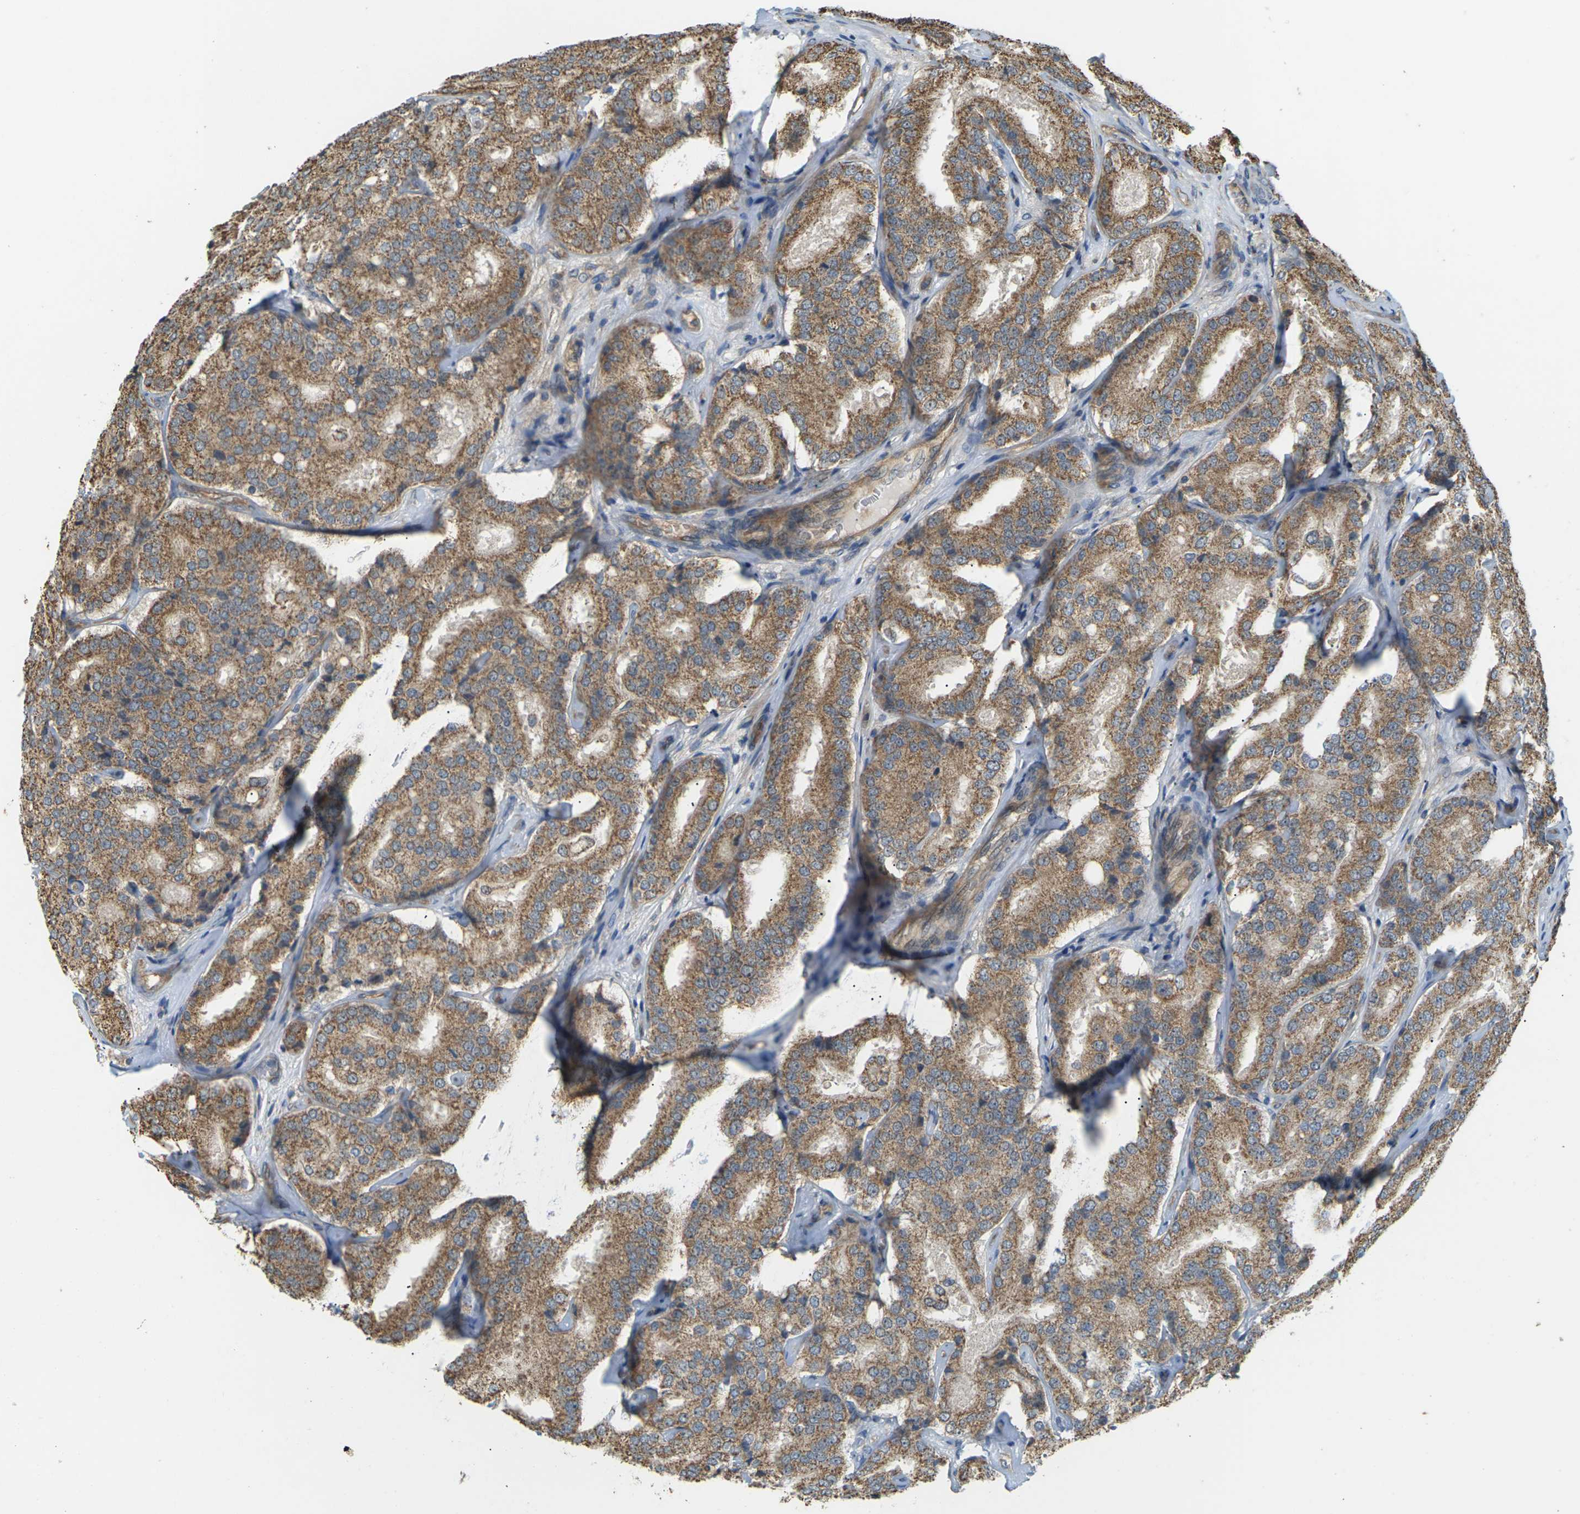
{"staining": {"intensity": "moderate", "quantity": ">75%", "location": "cytoplasmic/membranous"}, "tissue": "prostate cancer", "cell_type": "Tumor cells", "image_type": "cancer", "snomed": [{"axis": "morphology", "description": "Adenocarcinoma, High grade"}, {"axis": "topography", "description": "Prostate"}], "caption": "DAB (3,3'-diaminobenzidine) immunohistochemical staining of prostate adenocarcinoma (high-grade) shows moderate cytoplasmic/membranous protein expression in about >75% of tumor cells. The staining is performed using DAB brown chromogen to label protein expression. The nuclei are counter-stained blue using hematoxylin.", "gene": "KSR1", "patient": {"sex": "male", "age": 65}}